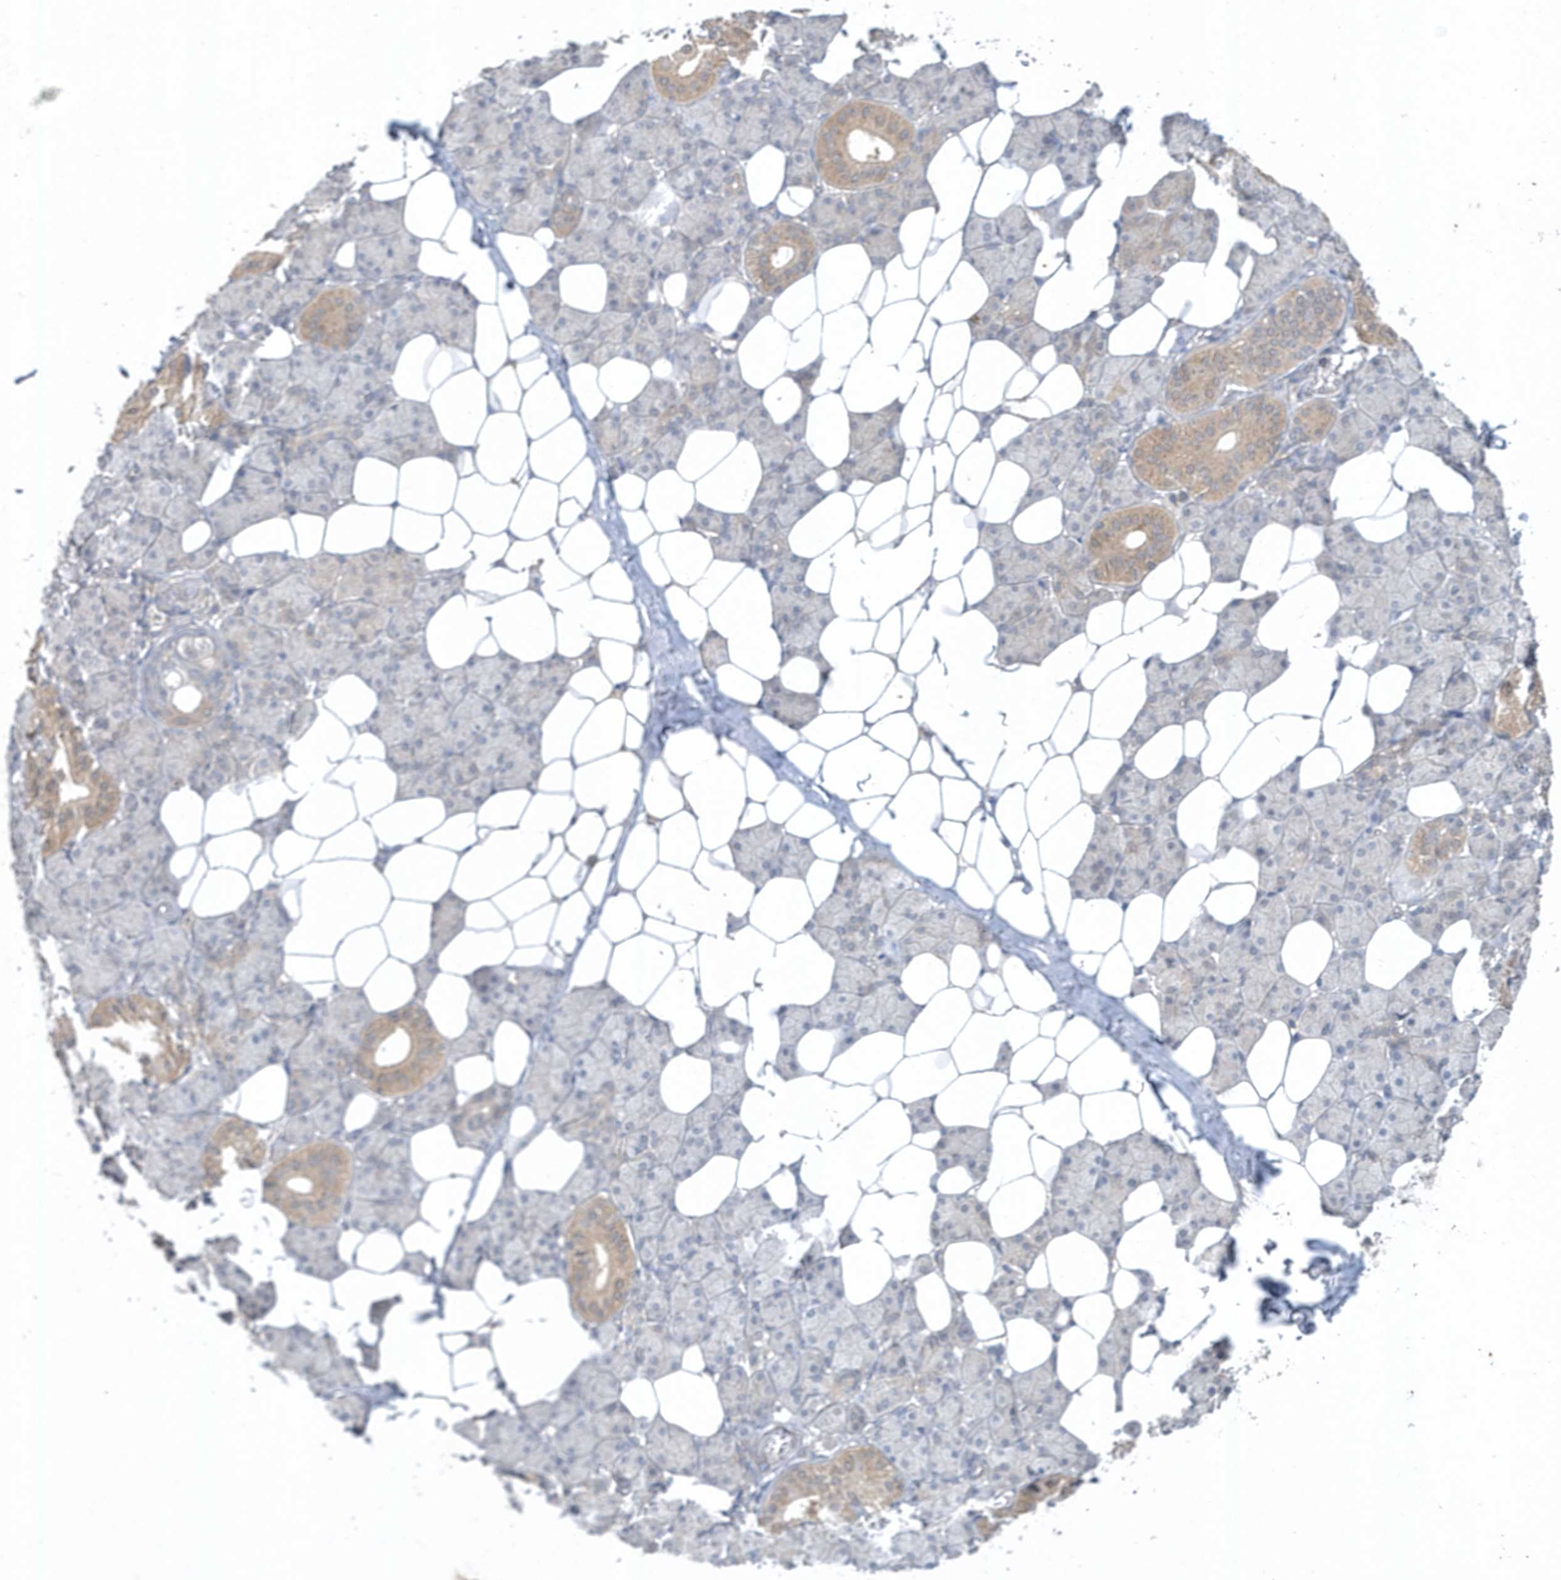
{"staining": {"intensity": "moderate", "quantity": "<25%", "location": "cytoplasmic/membranous"}, "tissue": "salivary gland", "cell_type": "Glandular cells", "image_type": "normal", "snomed": [{"axis": "morphology", "description": "Normal tissue, NOS"}, {"axis": "topography", "description": "Salivary gland"}], "caption": "This photomicrograph reveals normal salivary gland stained with IHC to label a protein in brown. The cytoplasmic/membranous of glandular cells show moderate positivity for the protein. Nuclei are counter-stained blue.", "gene": "AKR7A2", "patient": {"sex": "female", "age": 33}}